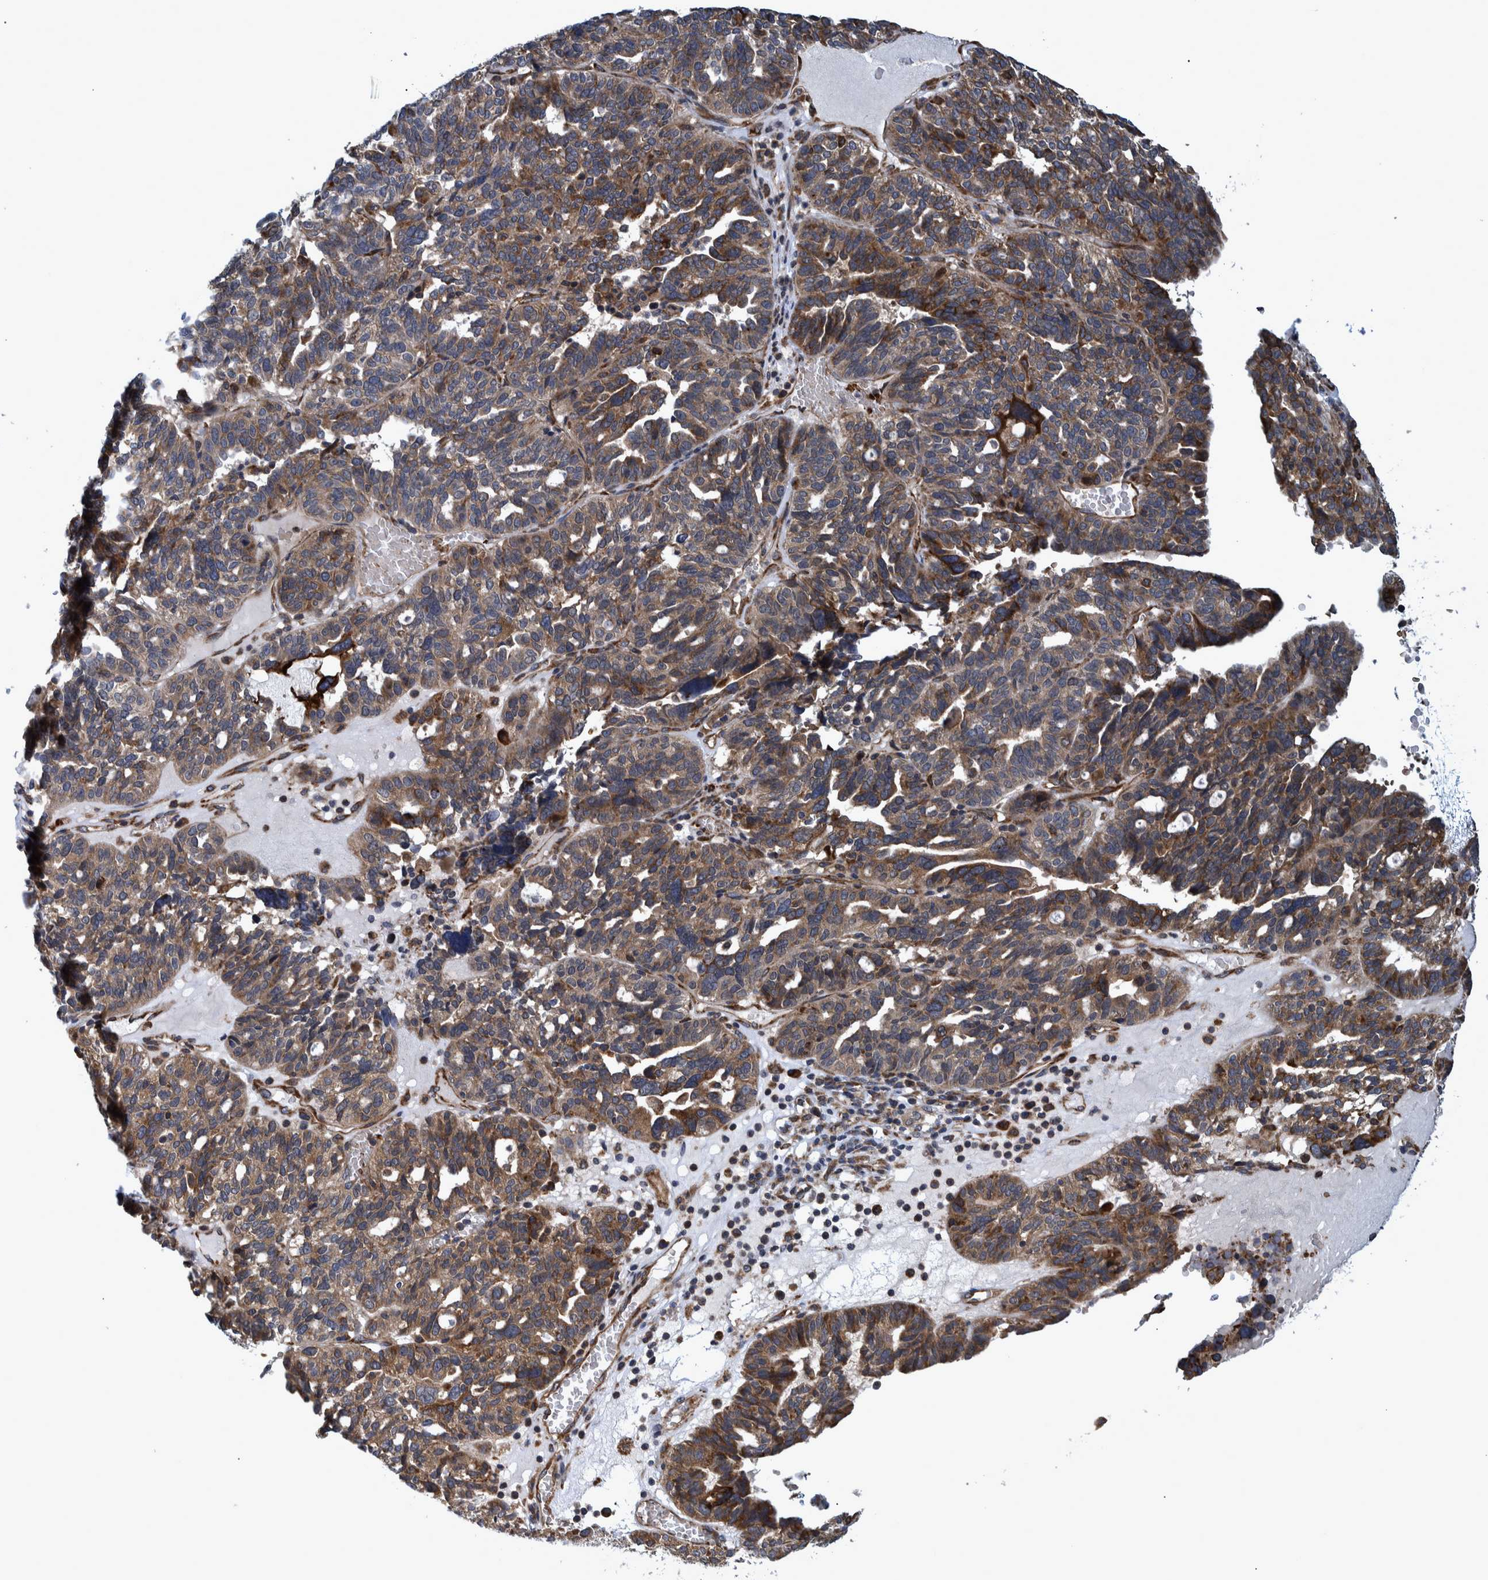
{"staining": {"intensity": "moderate", "quantity": ">75%", "location": "cytoplasmic/membranous"}, "tissue": "ovarian cancer", "cell_type": "Tumor cells", "image_type": "cancer", "snomed": [{"axis": "morphology", "description": "Cystadenocarcinoma, serous, NOS"}, {"axis": "topography", "description": "Ovary"}], "caption": "High-magnification brightfield microscopy of serous cystadenocarcinoma (ovarian) stained with DAB (brown) and counterstained with hematoxylin (blue). tumor cells exhibit moderate cytoplasmic/membranous positivity is seen in about>75% of cells. The staining was performed using DAB, with brown indicating positive protein expression. Nuclei are stained blue with hematoxylin.", "gene": "SPAG5", "patient": {"sex": "female", "age": 59}}